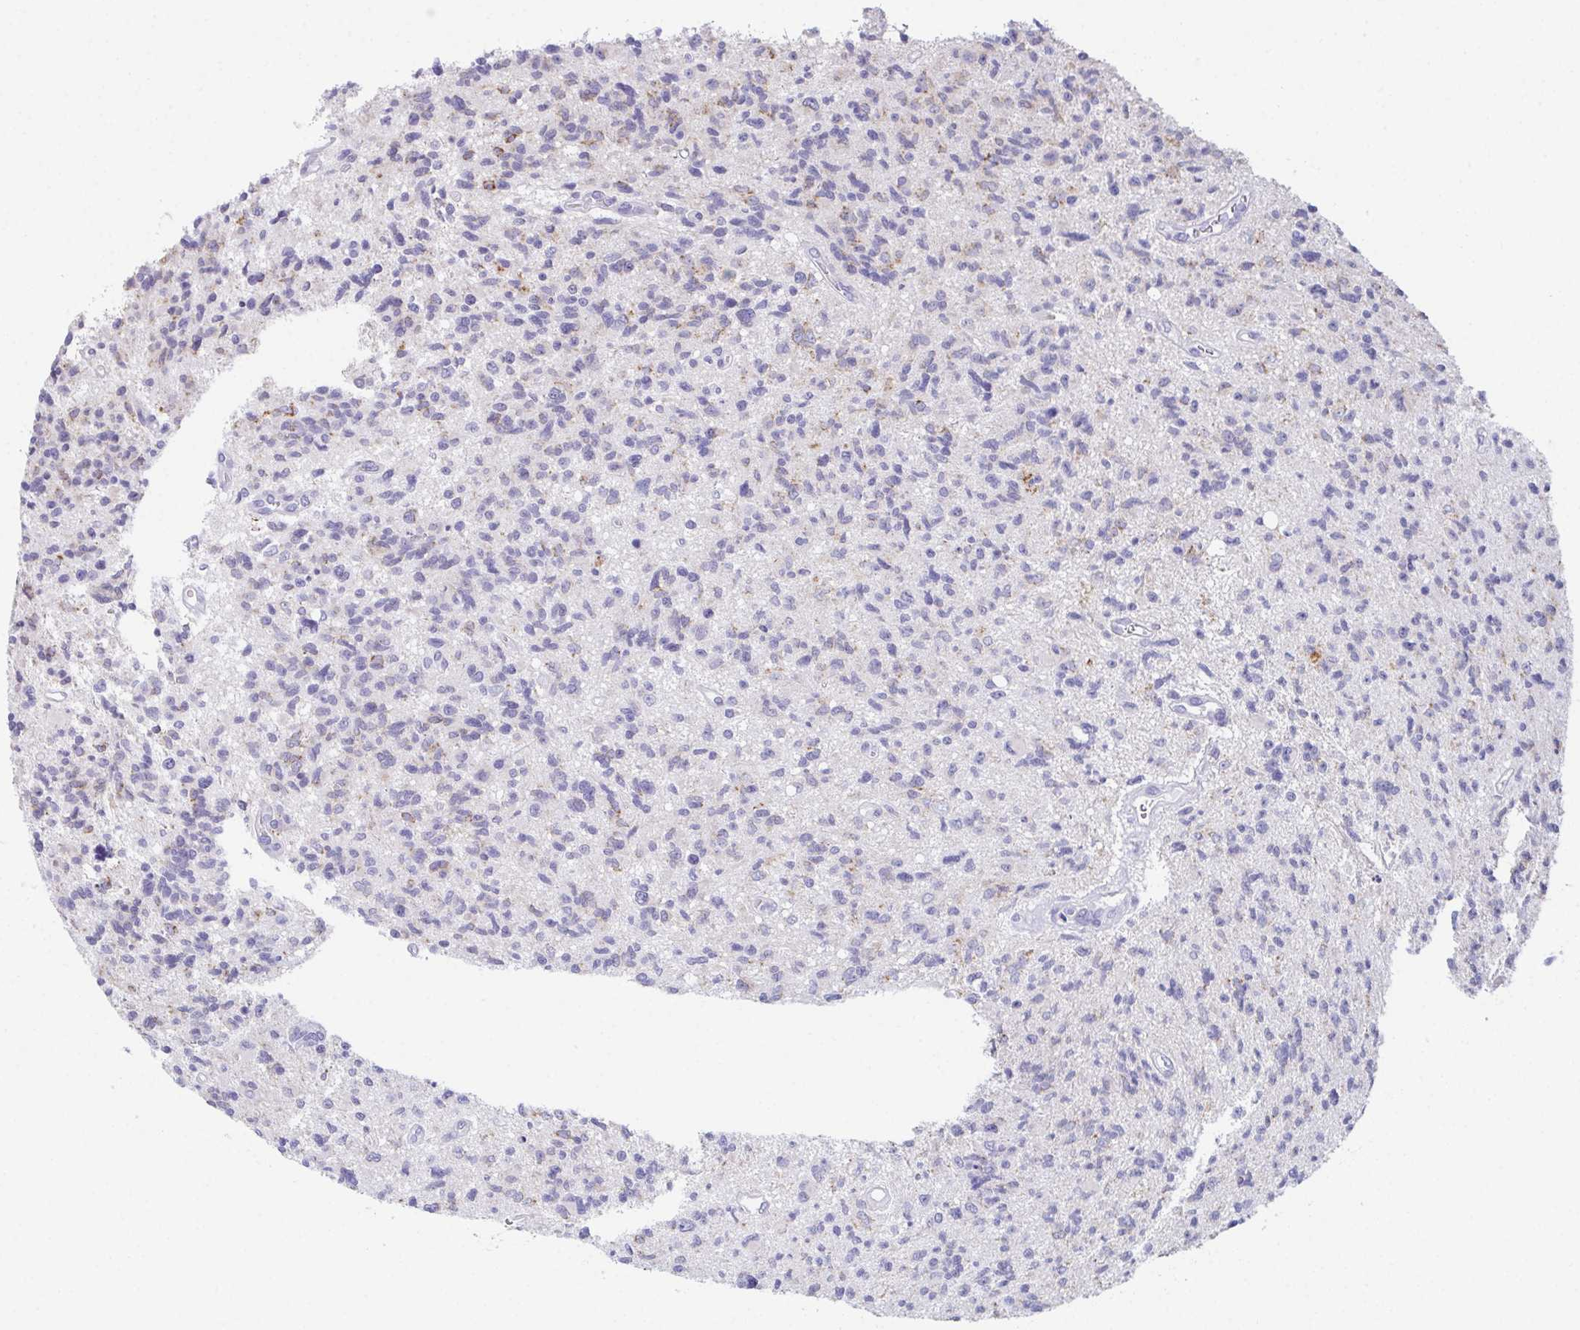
{"staining": {"intensity": "negative", "quantity": "none", "location": "none"}, "tissue": "glioma", "cell_type": "Tumor cells", "image_type": "cancer", "snomed": [{"axis": "morphology", "description": "Glioma, malignant, High grade"}, {"axis": "topography", "description": "Brain"}], "caption": "Immunohistochemical staining of human glioma shows no significant staining in tumor cells. (Immunohistochemistry, brightfield microscopy, high magnification).", "gene": "TEX19", "patient": {"sex": "male", "age": 29}}